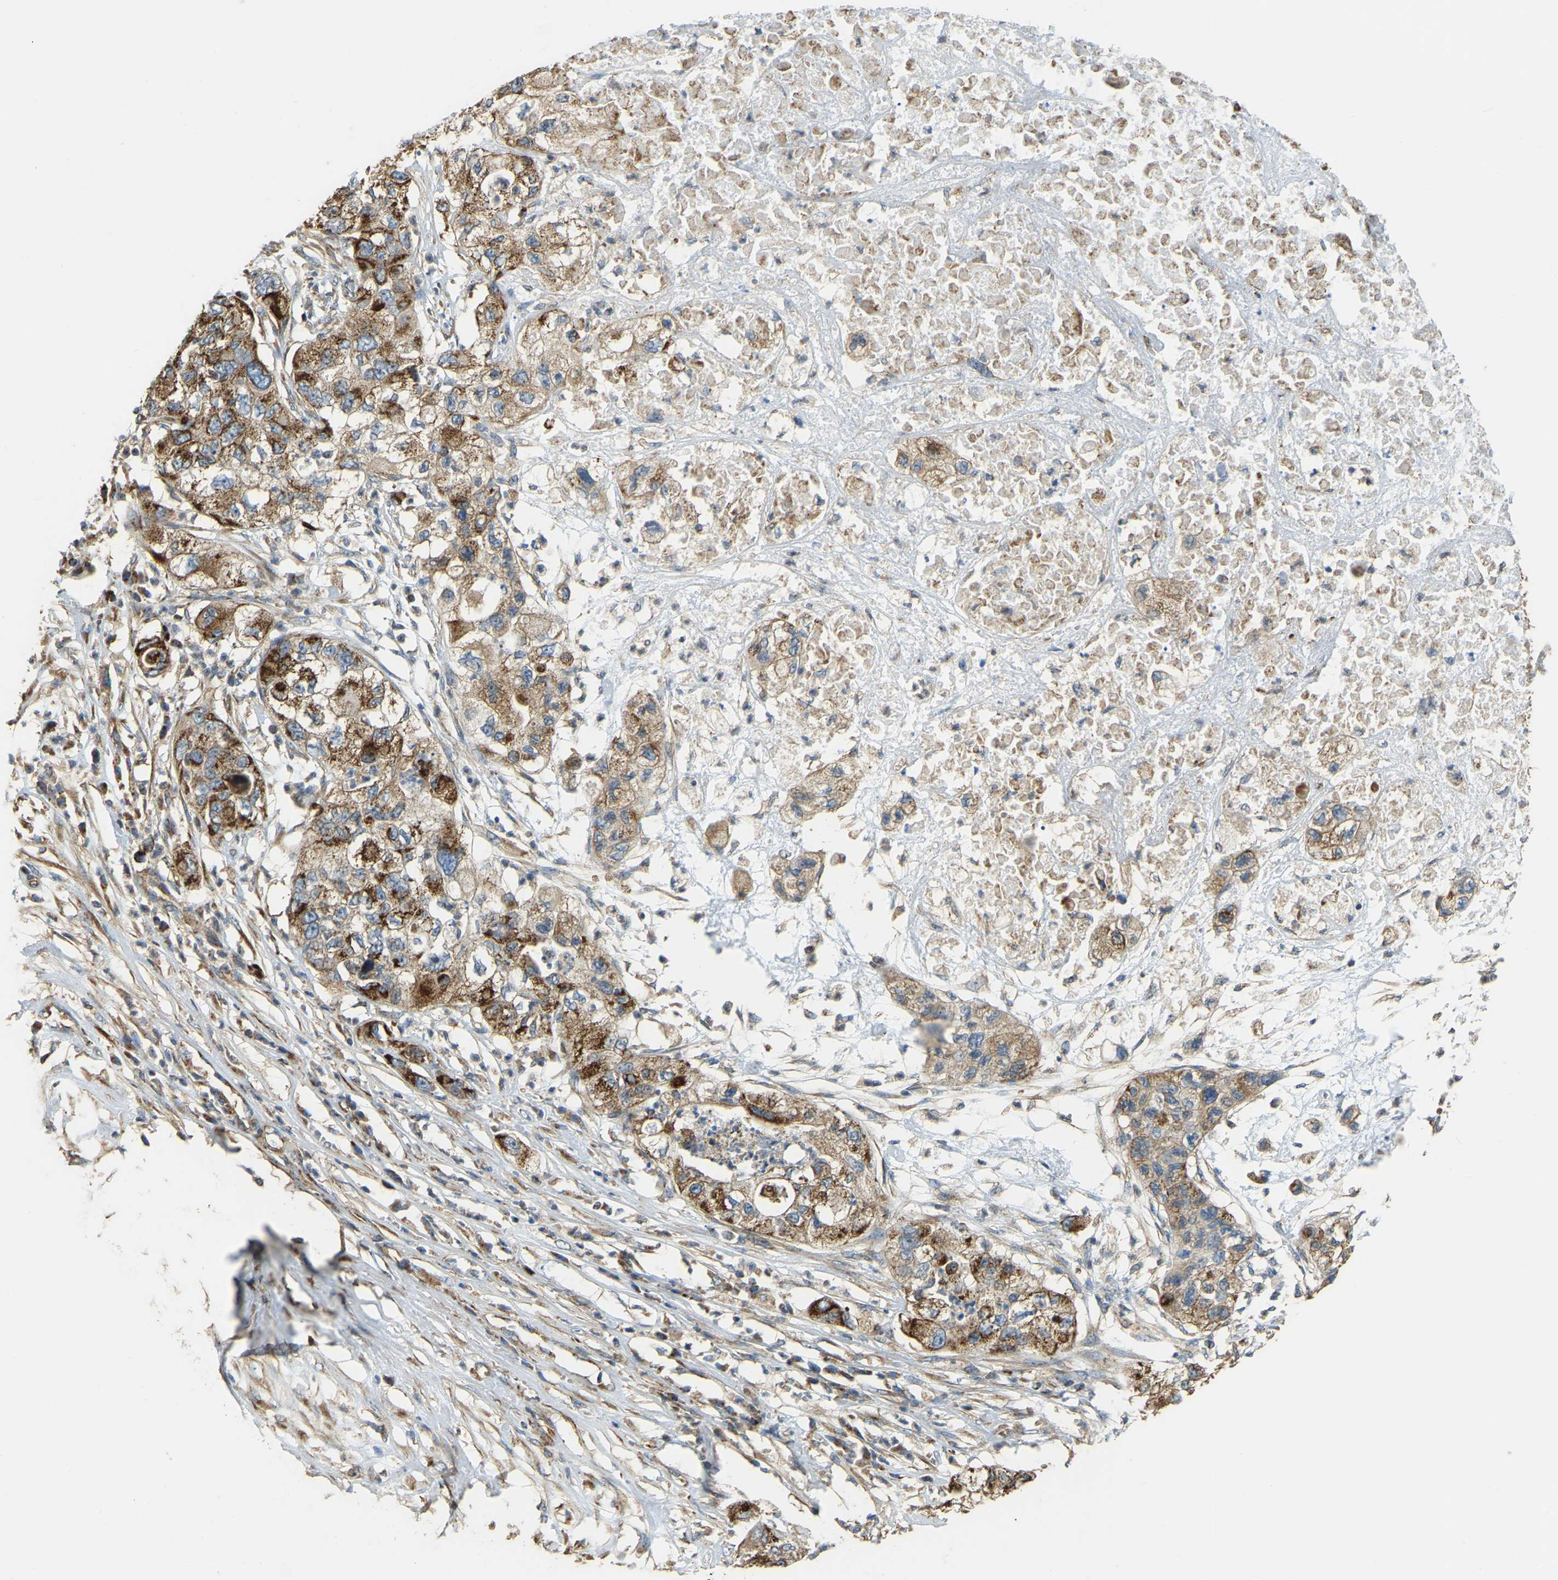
{"staining": {"intensity": "strong", "quantity": ">75%", "location": "cytoplasmic/membranous"}, "tissue": "pancreatic cancer", "cell_type": "Tumor cells", "image_type": "cancer", "snomed": [{"axis": "morphology", "description": "Adenocarcinoma, NOS"}, {"axis": "topography", "description": "Pancreas"}], "caption": "A brown stain highlights strong cytoplasmic/membranous staining of a protein in human pancreatic adenocarcinoma tumor cells.", "gene": "PSMD7", "patient": {"sex": "female", "age": 78}}